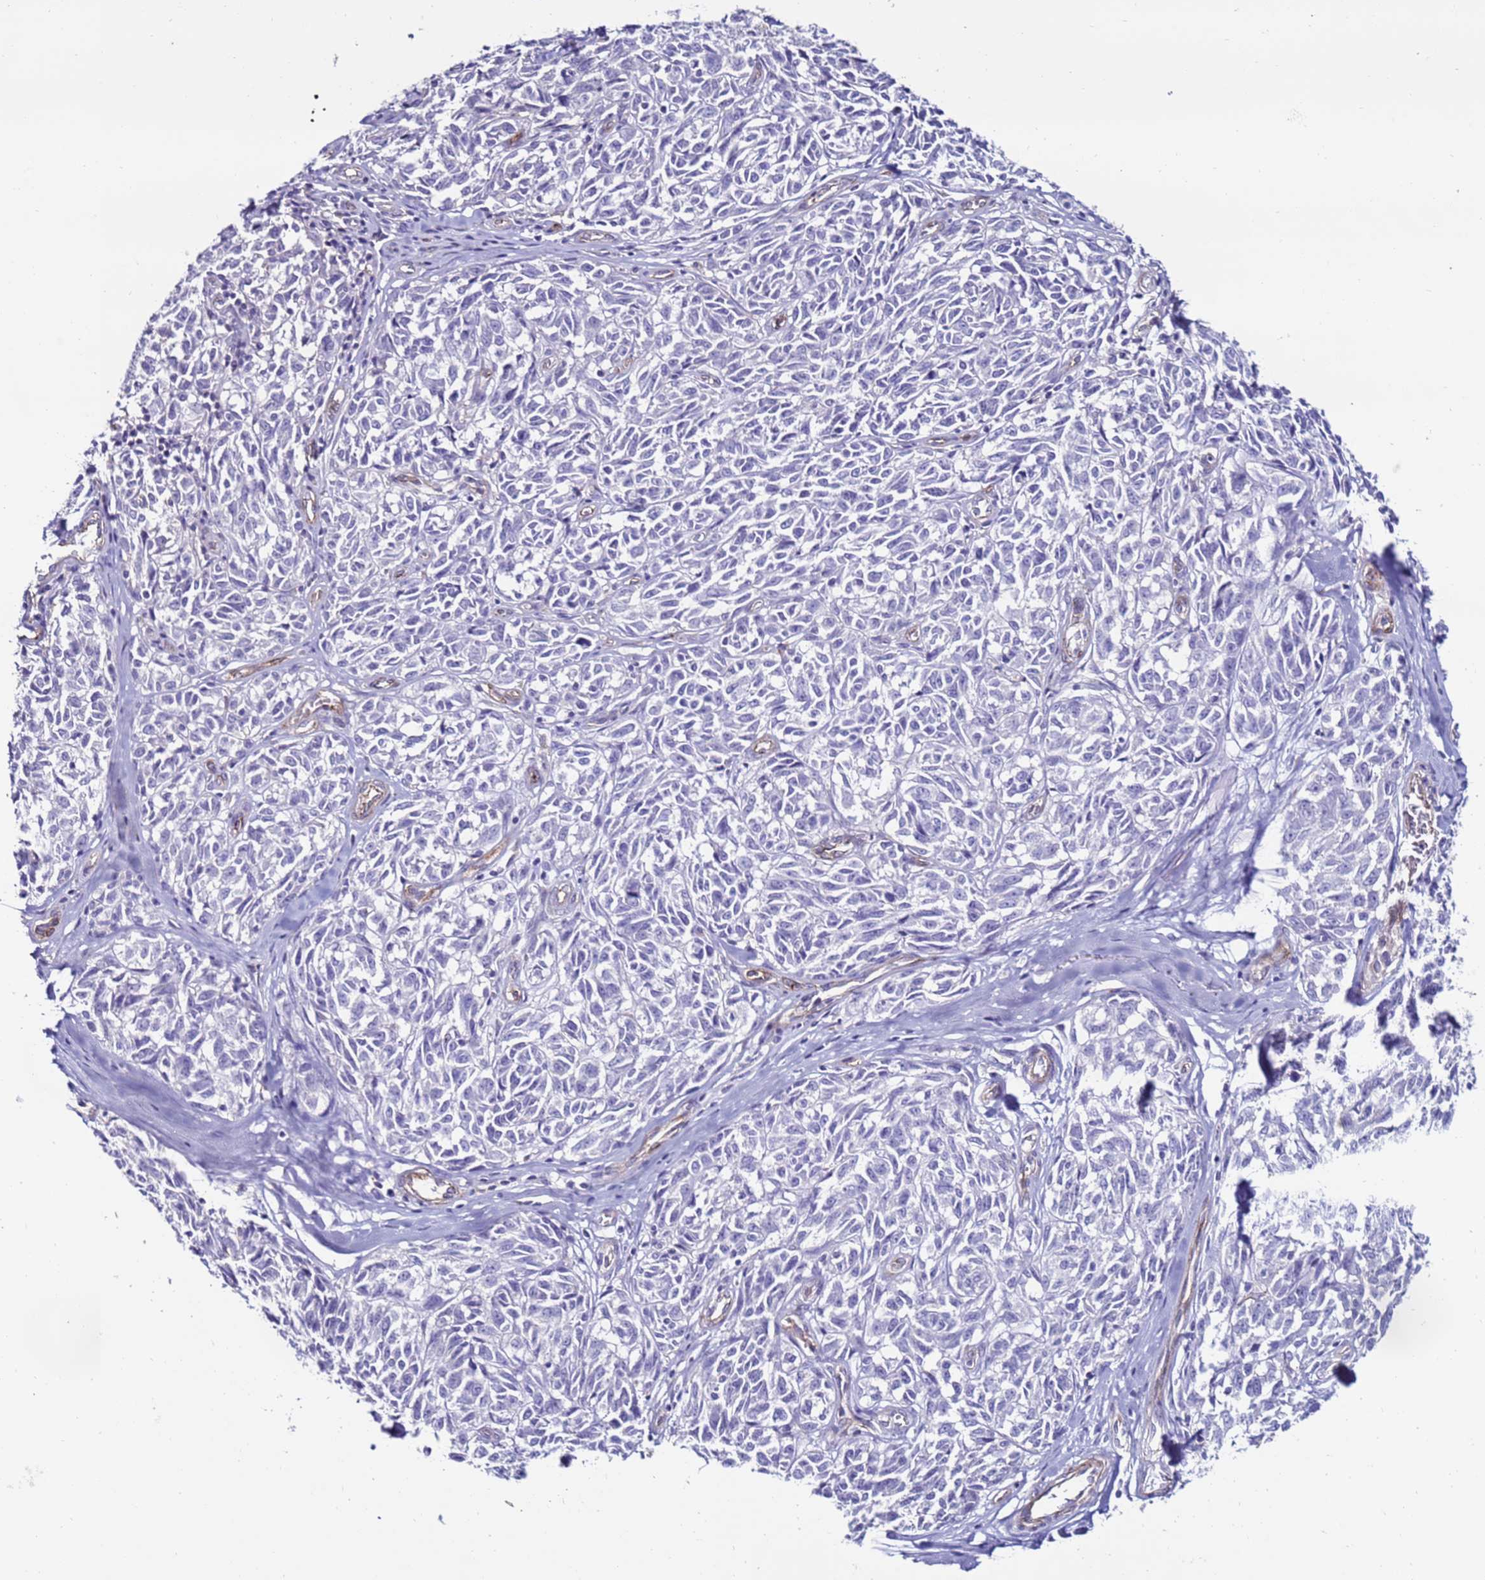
{"staining": {"intensity": "negative", "quantity": "none", "location": "none"}, "tissue": "melanoma", "cell_type": "Tumor cells", "image_type": "cancer", "snomed": [{"axis": "morphology", "description": "Normal tissue, NOS"}, {"axis": "morphology", "description": "Malignant melanoma, NOS"}, {"axis": "topography", "description": "Skin"}], "caption": "This is an immunohistochemistry micrograph of malignant melanoma. There is no staining in tumor cells.", "gene": "CLEC4M", "patient": {"sex": "female", "age": 64}}